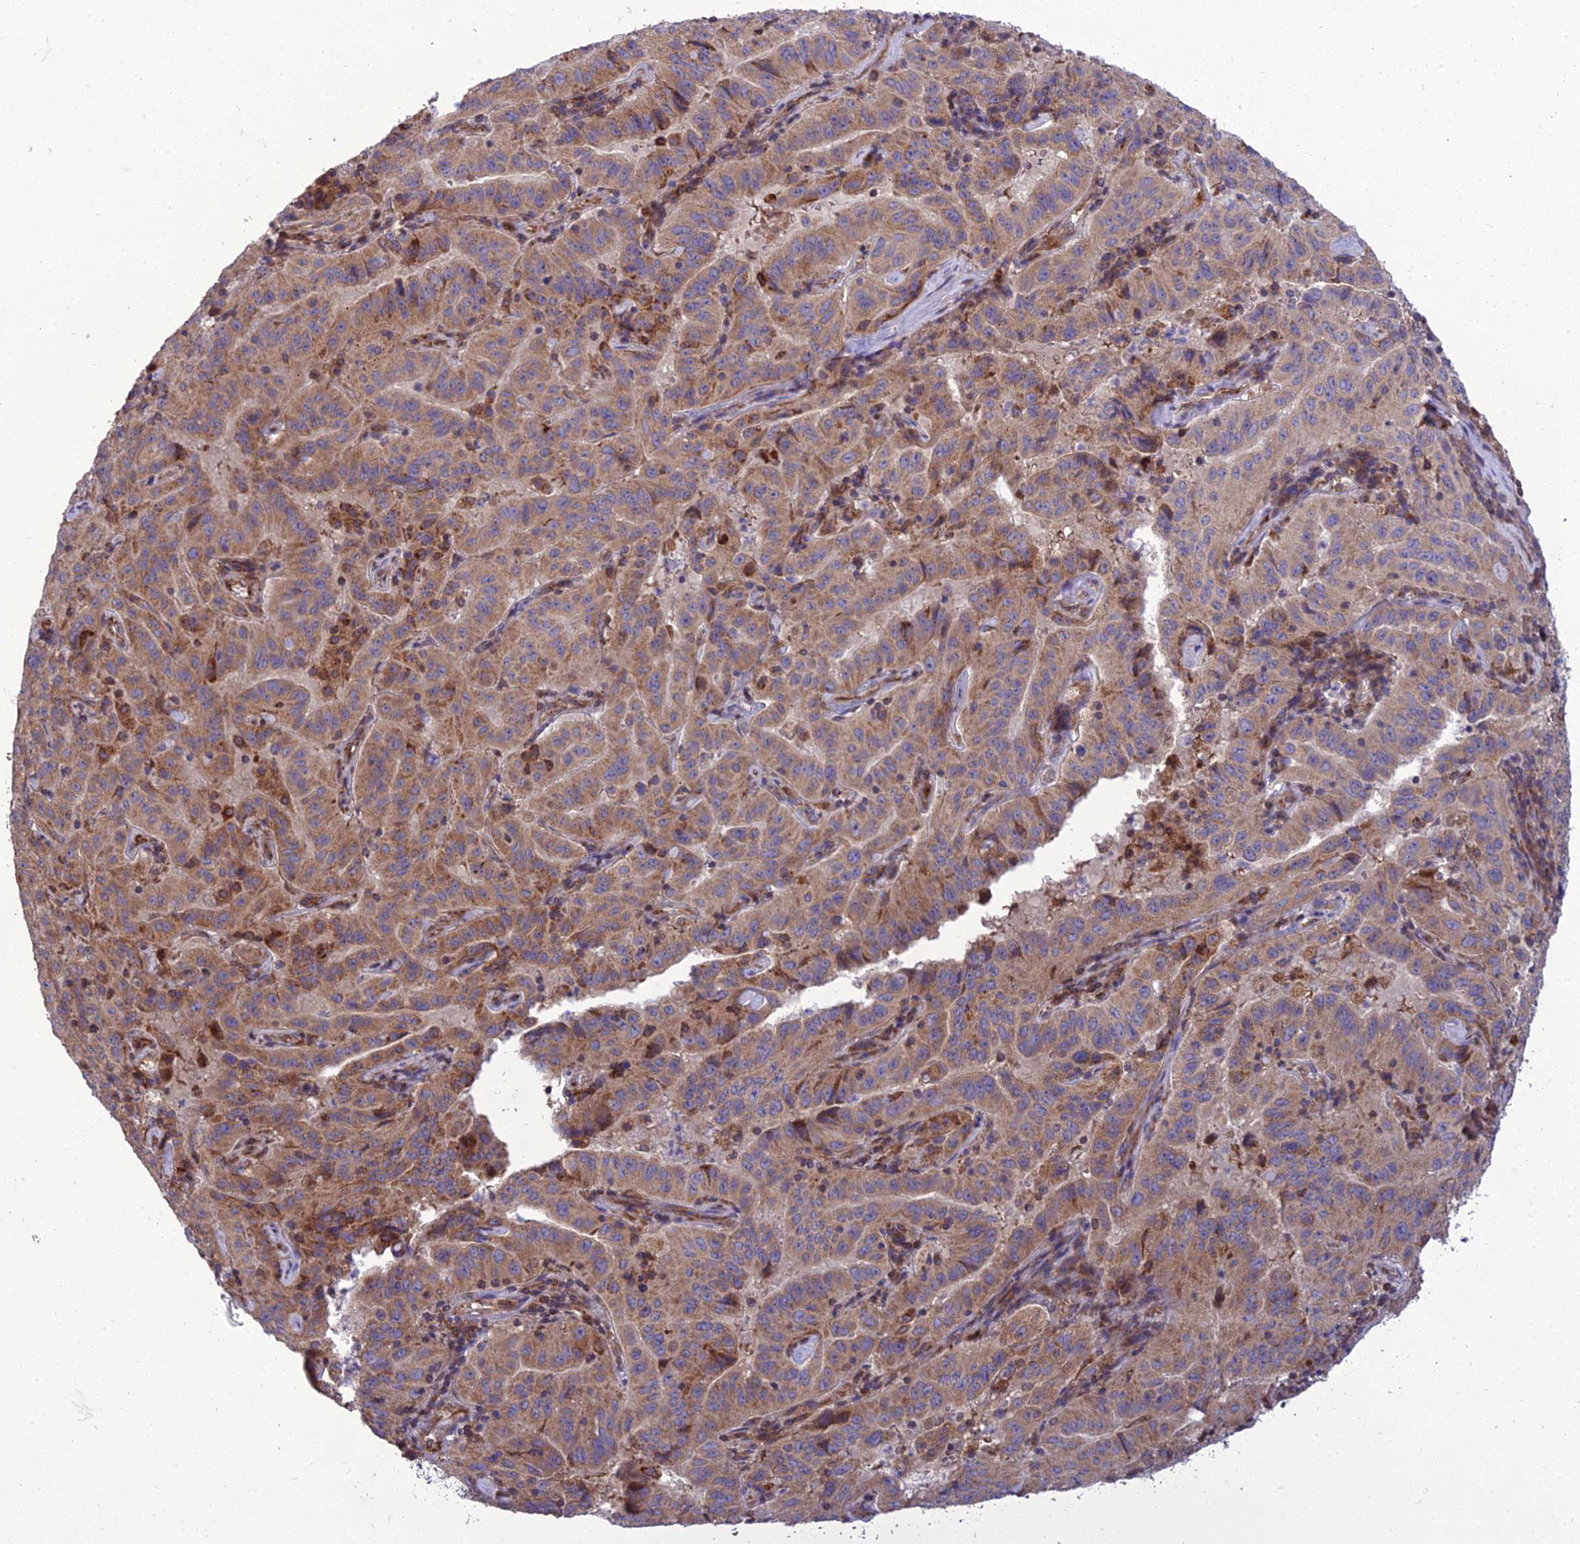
{"staining": {"intensity": "moderate", "quantity": ">75%", "location": "cytoplasmic/membranous"}, "tissue": "pancreatic cancer", "cell_type": "Tumor cells", "image_type": "cancer", "snomed": [{"axis": "morphology", "description": "Adenocarcinoma, NOS"}, {"axis": "topography", "description": "Pancreas"}], "caption": "DAB immunohistochemical staining of adenocarcinoma (pancreatic) demonstrates moderate cytoplasmic/membranous protein expression in about >75% of tumor cells.", "gene": "GIMAP1", "patient": {"sex": "male", "age": 63}}